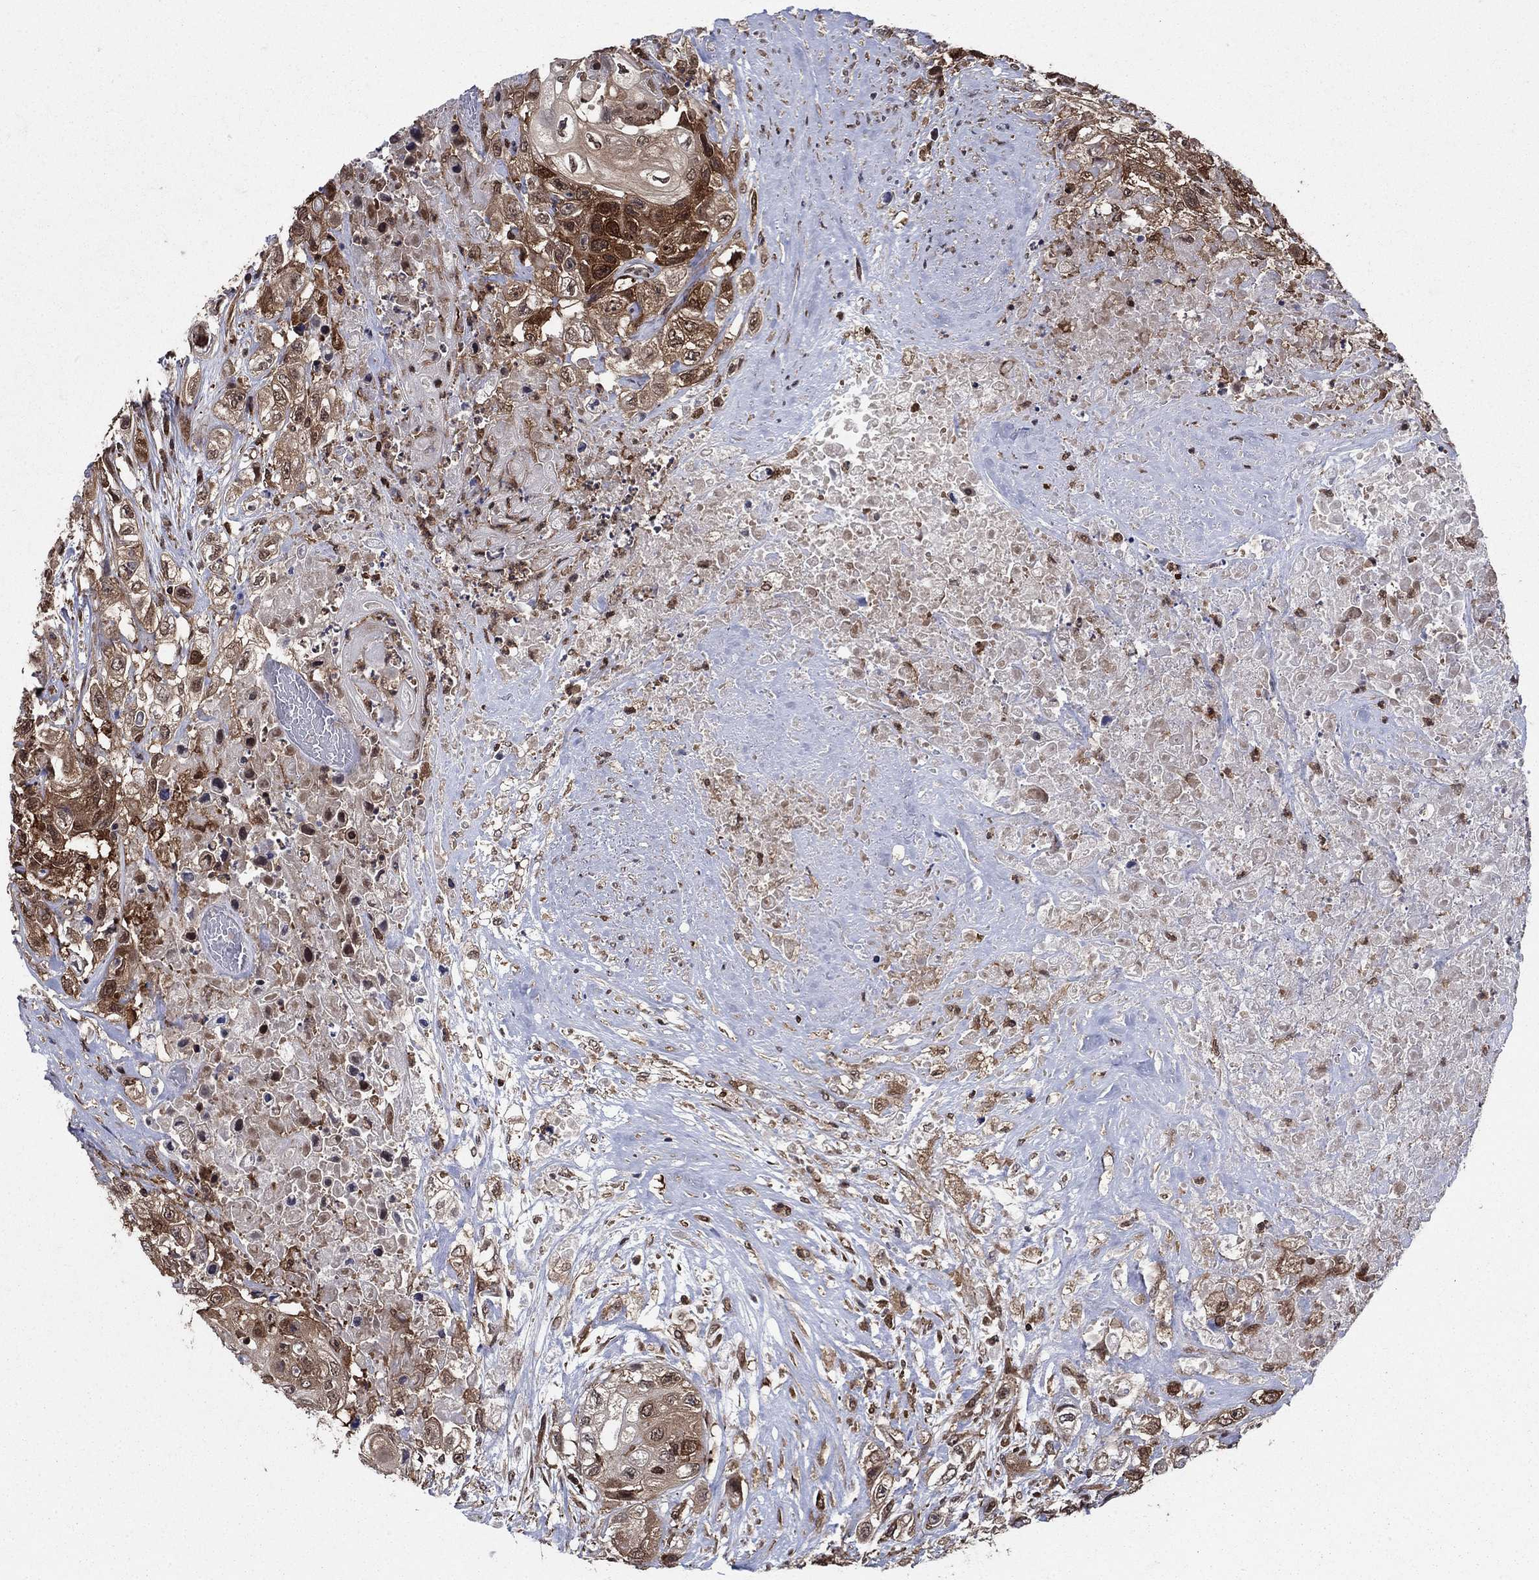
{"staining": {"intensity": "strong", "quantity": "25%-75%", "location": "cytoplasmic/membranous"}, "tissue": "urothelial cancer", "cell_type": "Tumor cells", "image_type": "cancer", "snomed": [{"axis": "morphology", "description": "Urothelial carcinoma, High grade"}, {"axis": "topography", "description": "Urinary bladder"}], "caption": "Protein staining of high-grade urothelial carcinoma tissue shows strong cytoplasmic/membranous staining in approximately 25%-75% of tumor cells.", "gene": "CACYBP", "patient": {"sex": "female", "age": 56}}